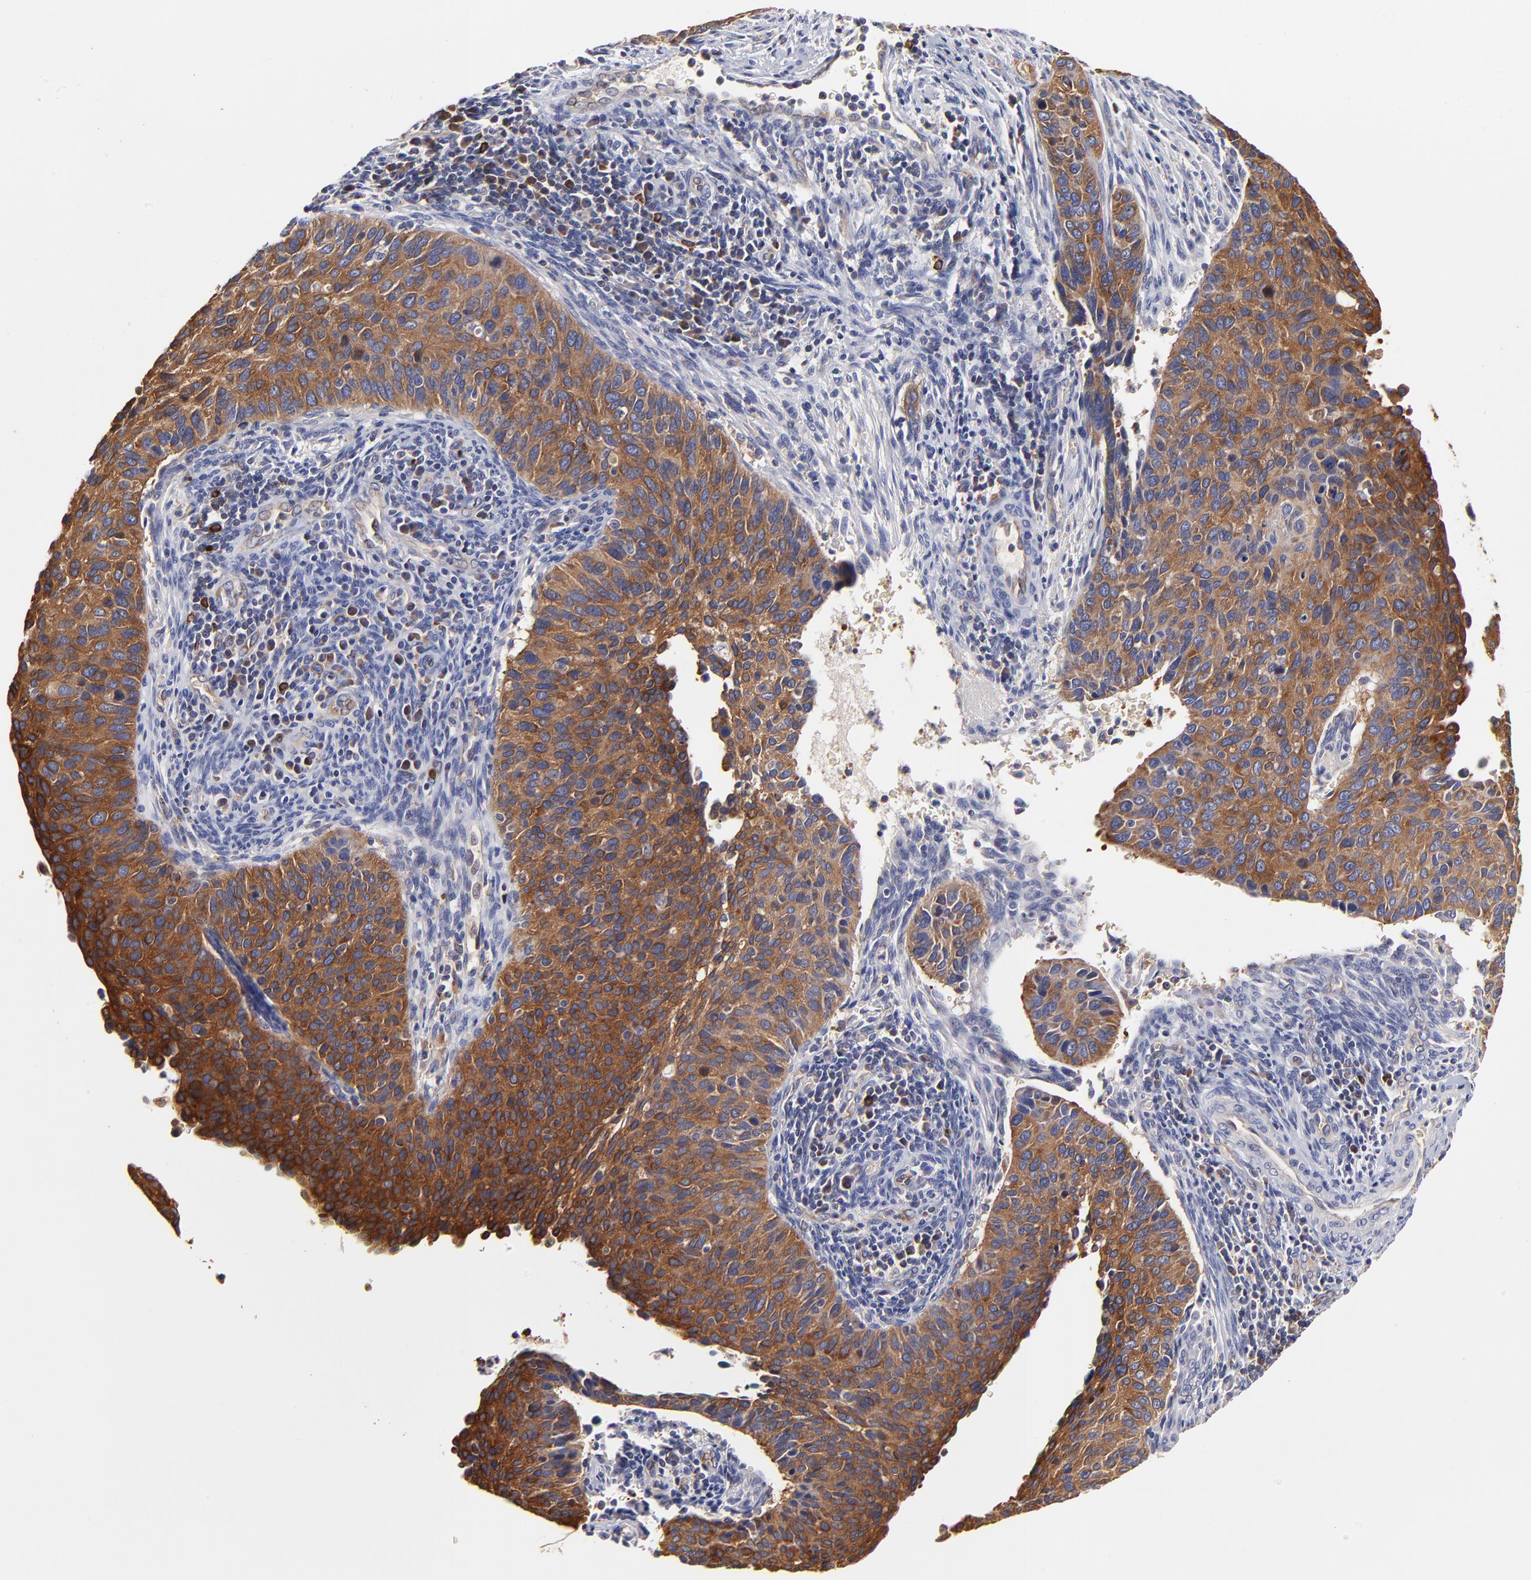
{"staining": {"intensity": "strong", "quantity": ">75%", "location": "cytoplasmic/membranous"}, "tissue": "cervical cancer", "cell_type": "Tumor cells", "image_type": "cancer", "snomed": [{"axis": "morphology", "description": "Adenocarcinoma, NOS"}, {"axis": "topography", "description": "Cervix"}], "caption": "High-power microscopy captured an immunohistochemistry (IHC) micrograph of adenocarcinoma (cervical), revealing strong cytoplasmic/membranous expression in about >75% of tumor cells.", "gene": "CD2AP", "patient": {"sex": "female", "age": 29}}